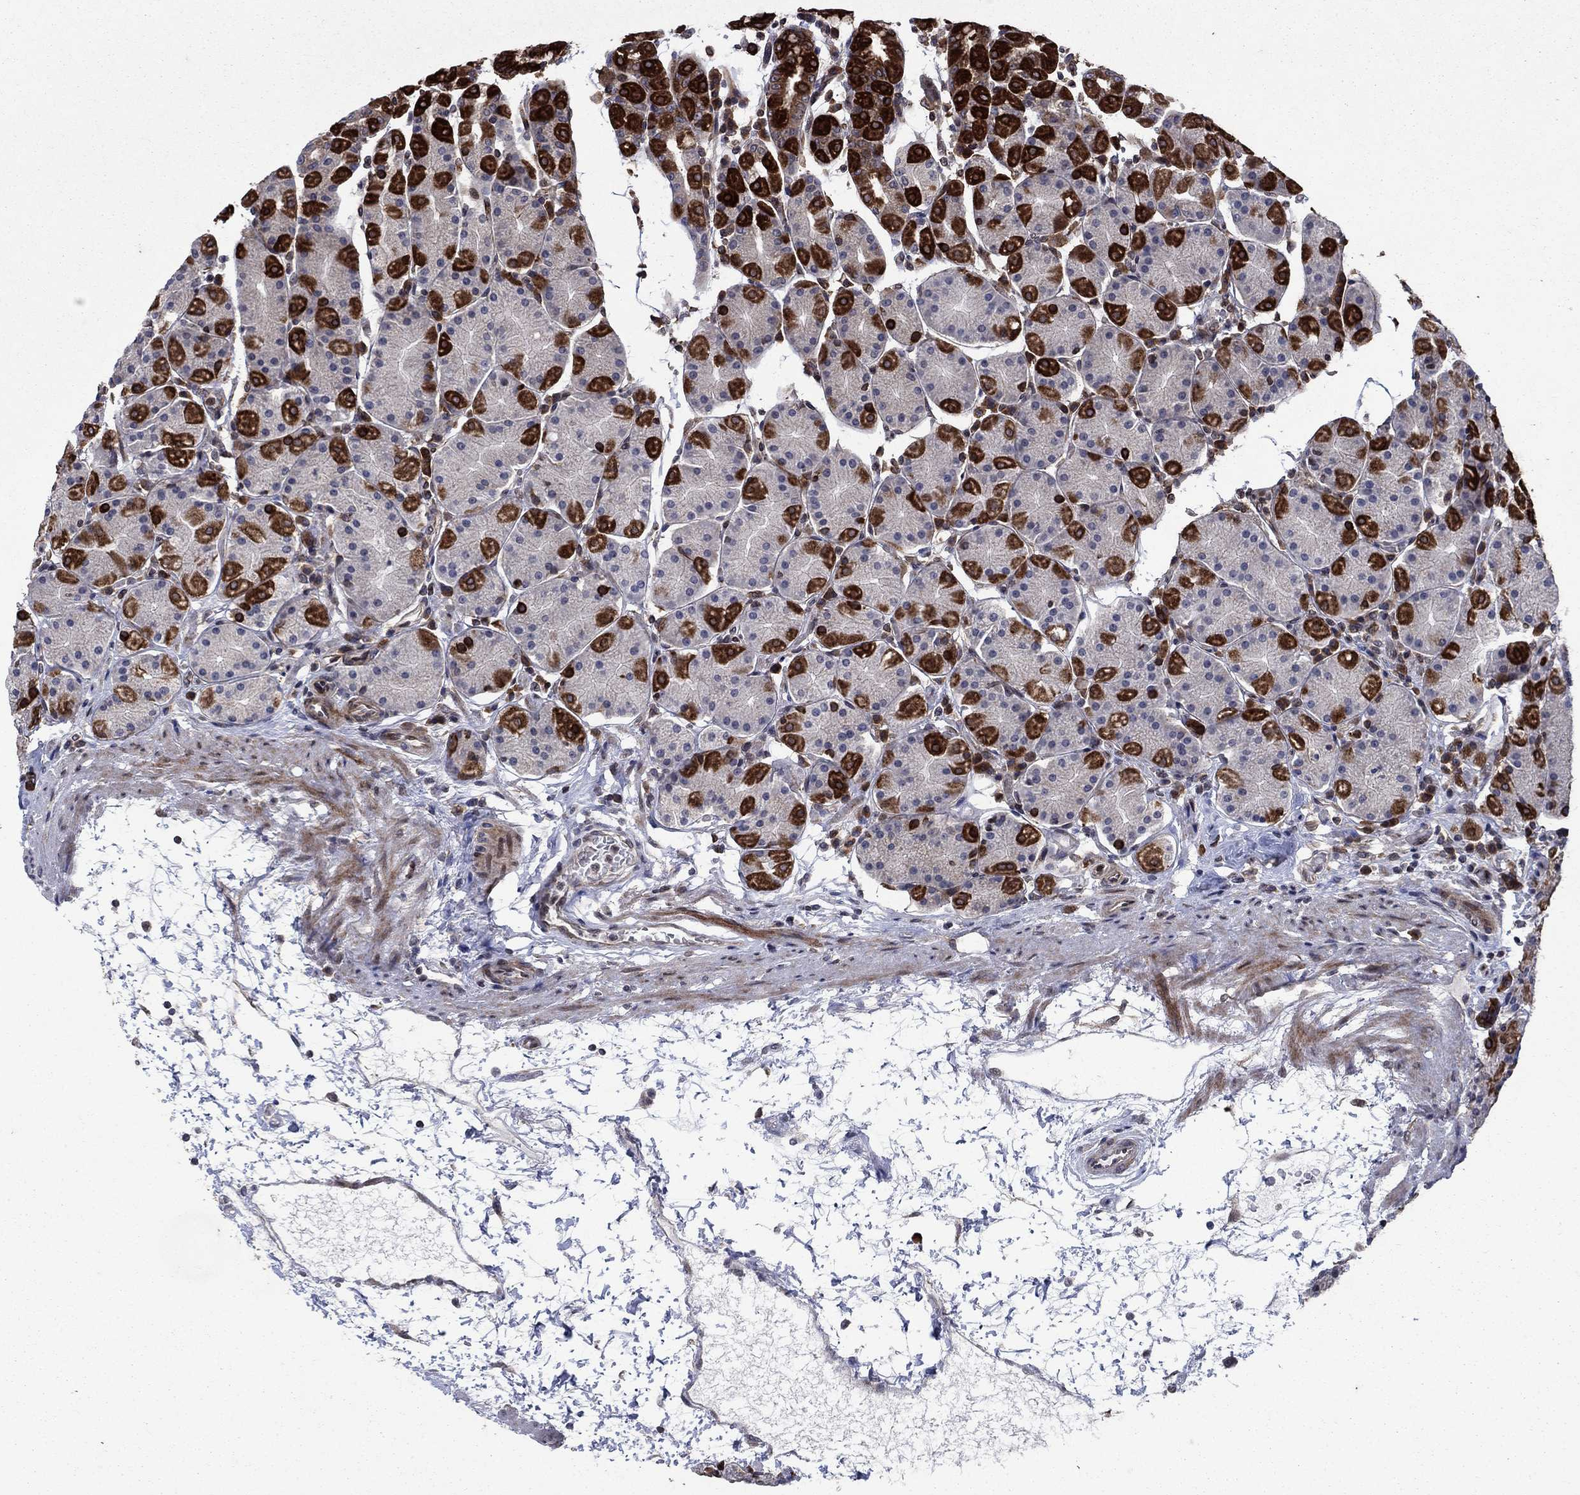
{"staining": {"intensity": "strong", "quantity": ">75%", "location": "cytoplasmic/membranous"}, "tissue": "stomach", "cell_type": "Glandular cells", "image_type": "normal", "snomed": [{"axis": "morphology", "description": "Normal tissue, NOS"}, {"axis": "topography", "description": "Stomach"}], "caption": "IHC (DAB (3,3'-diaminobenzidine)) staining of unremarkable stomach displays strong cytoplasmic/membranous protein positivity in about >75% of glandular cells. (Stains: DAB (3,3'-diaminobenzidine) in brown, nuclei in blue, Microscopy: brightfield microscopy at high magnification).", "gene": "DHRS7", "patient": {"sex": "male", "age": 54}}